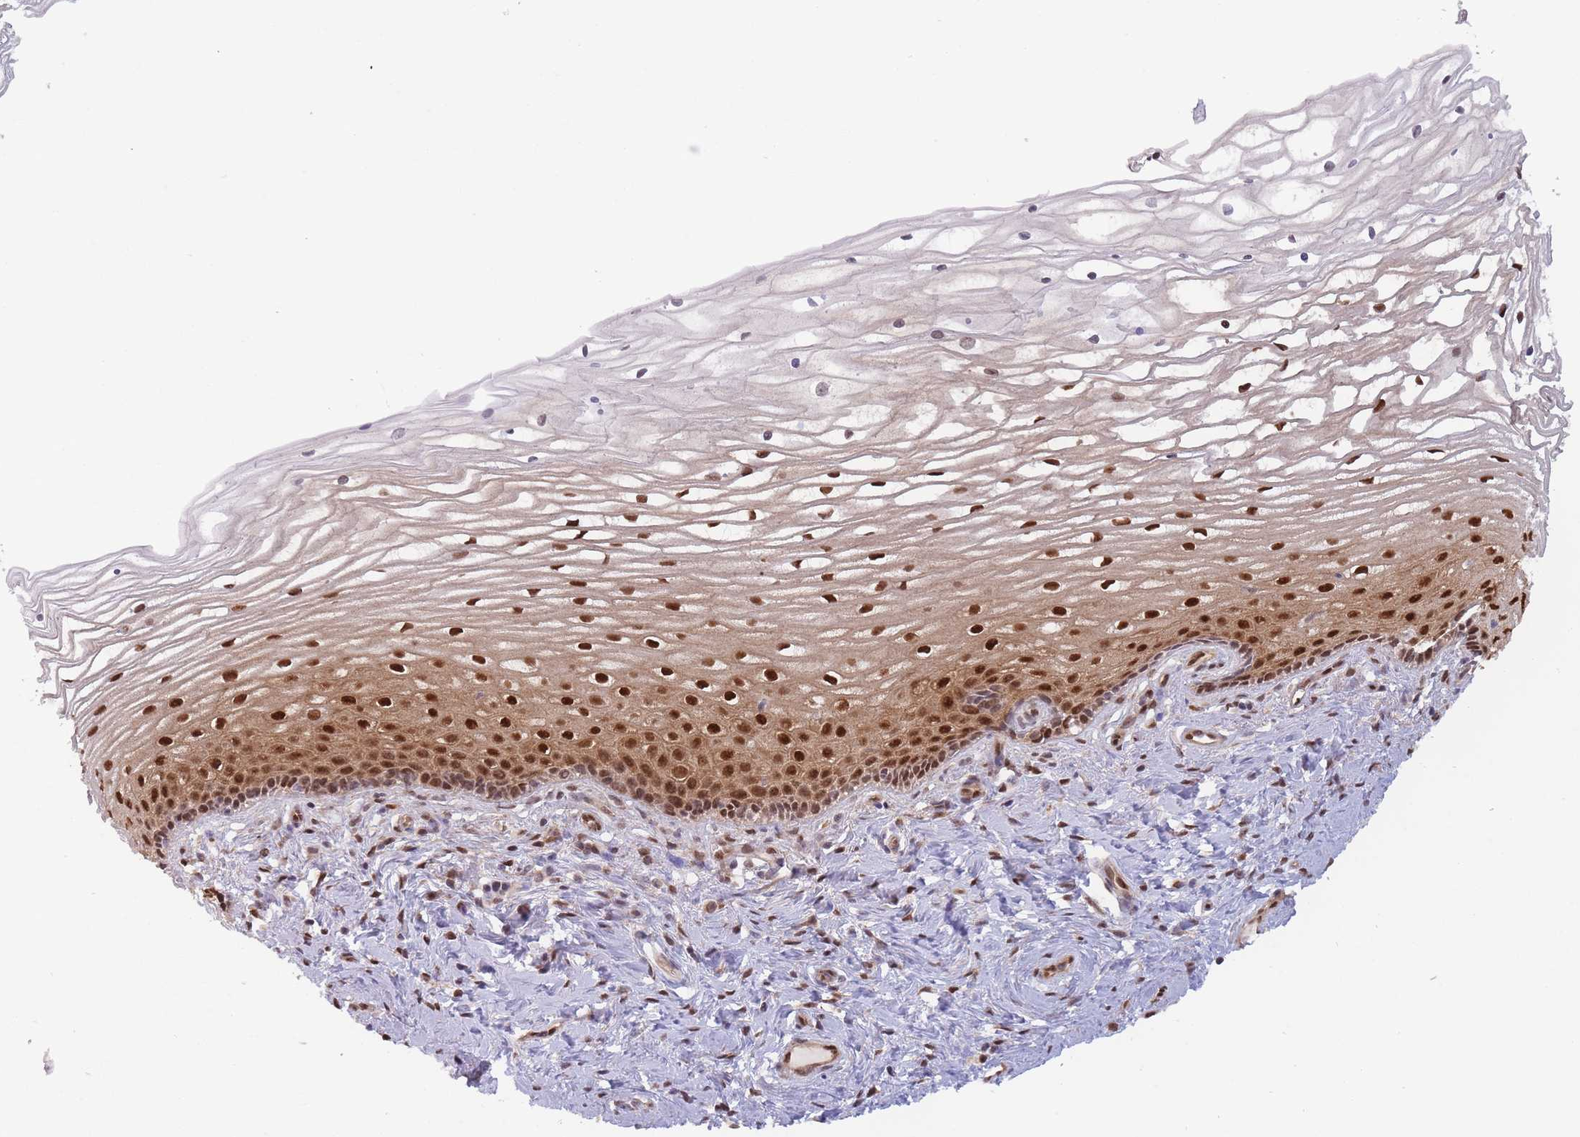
{"staining": {"intensity": "moderate", "quantity": ">75%", "location": "nuclear"}, "tissue": "cervix", "cell_type": "Glandular cells", "image_type": "normal", "snomed": [{"axis": "morphology", "description": "Normal tissue, NOS"}, {"axis": "topography", "description": "Cervix"}], "caption": "Immunohistochemical staining of unremarkable cervix reveals >75% levels of moderate nuclear protein expression in approximately >75% of glandular cells.", "gene": "NSFL1C", "patient": {"sex": "female", "age": 47}}